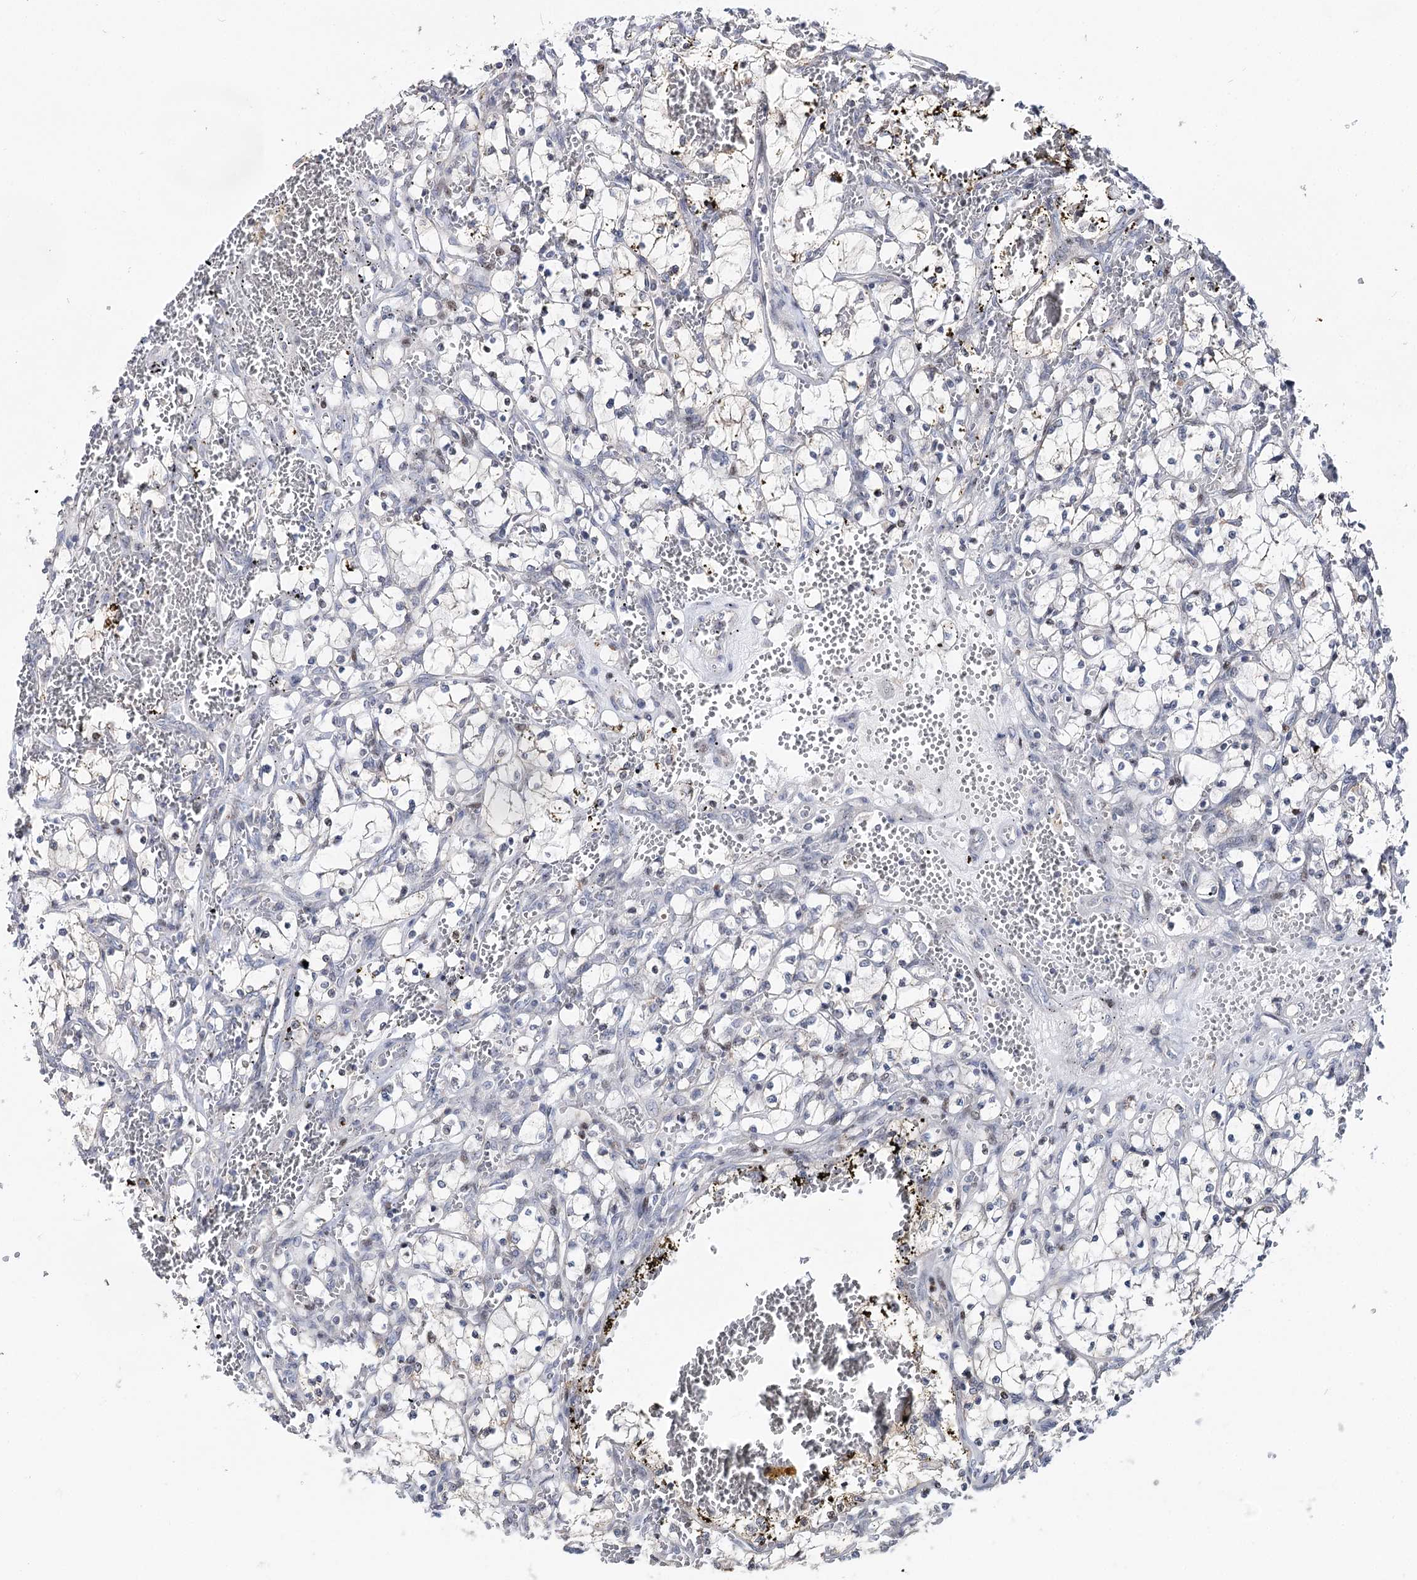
{"staining": {"intensity": "weak", "quantity": "<25%", "location": "cytoplasmic/membranous"}, "tissue": "renal cancer", "cell_type": "Tumor cells", "image_type": "cancer", "snomed": [{"axis": "morphology", "description": "Adenocarcinoma, NOS"}, {"axis": "topography", "description": "Kidney"}], "caption": "Tumor cells are negative for protein expression in human renal cancer (adenocarcinoma).", "gene": "PTGR1", "patient": {"sex": "female", "age": 69}}